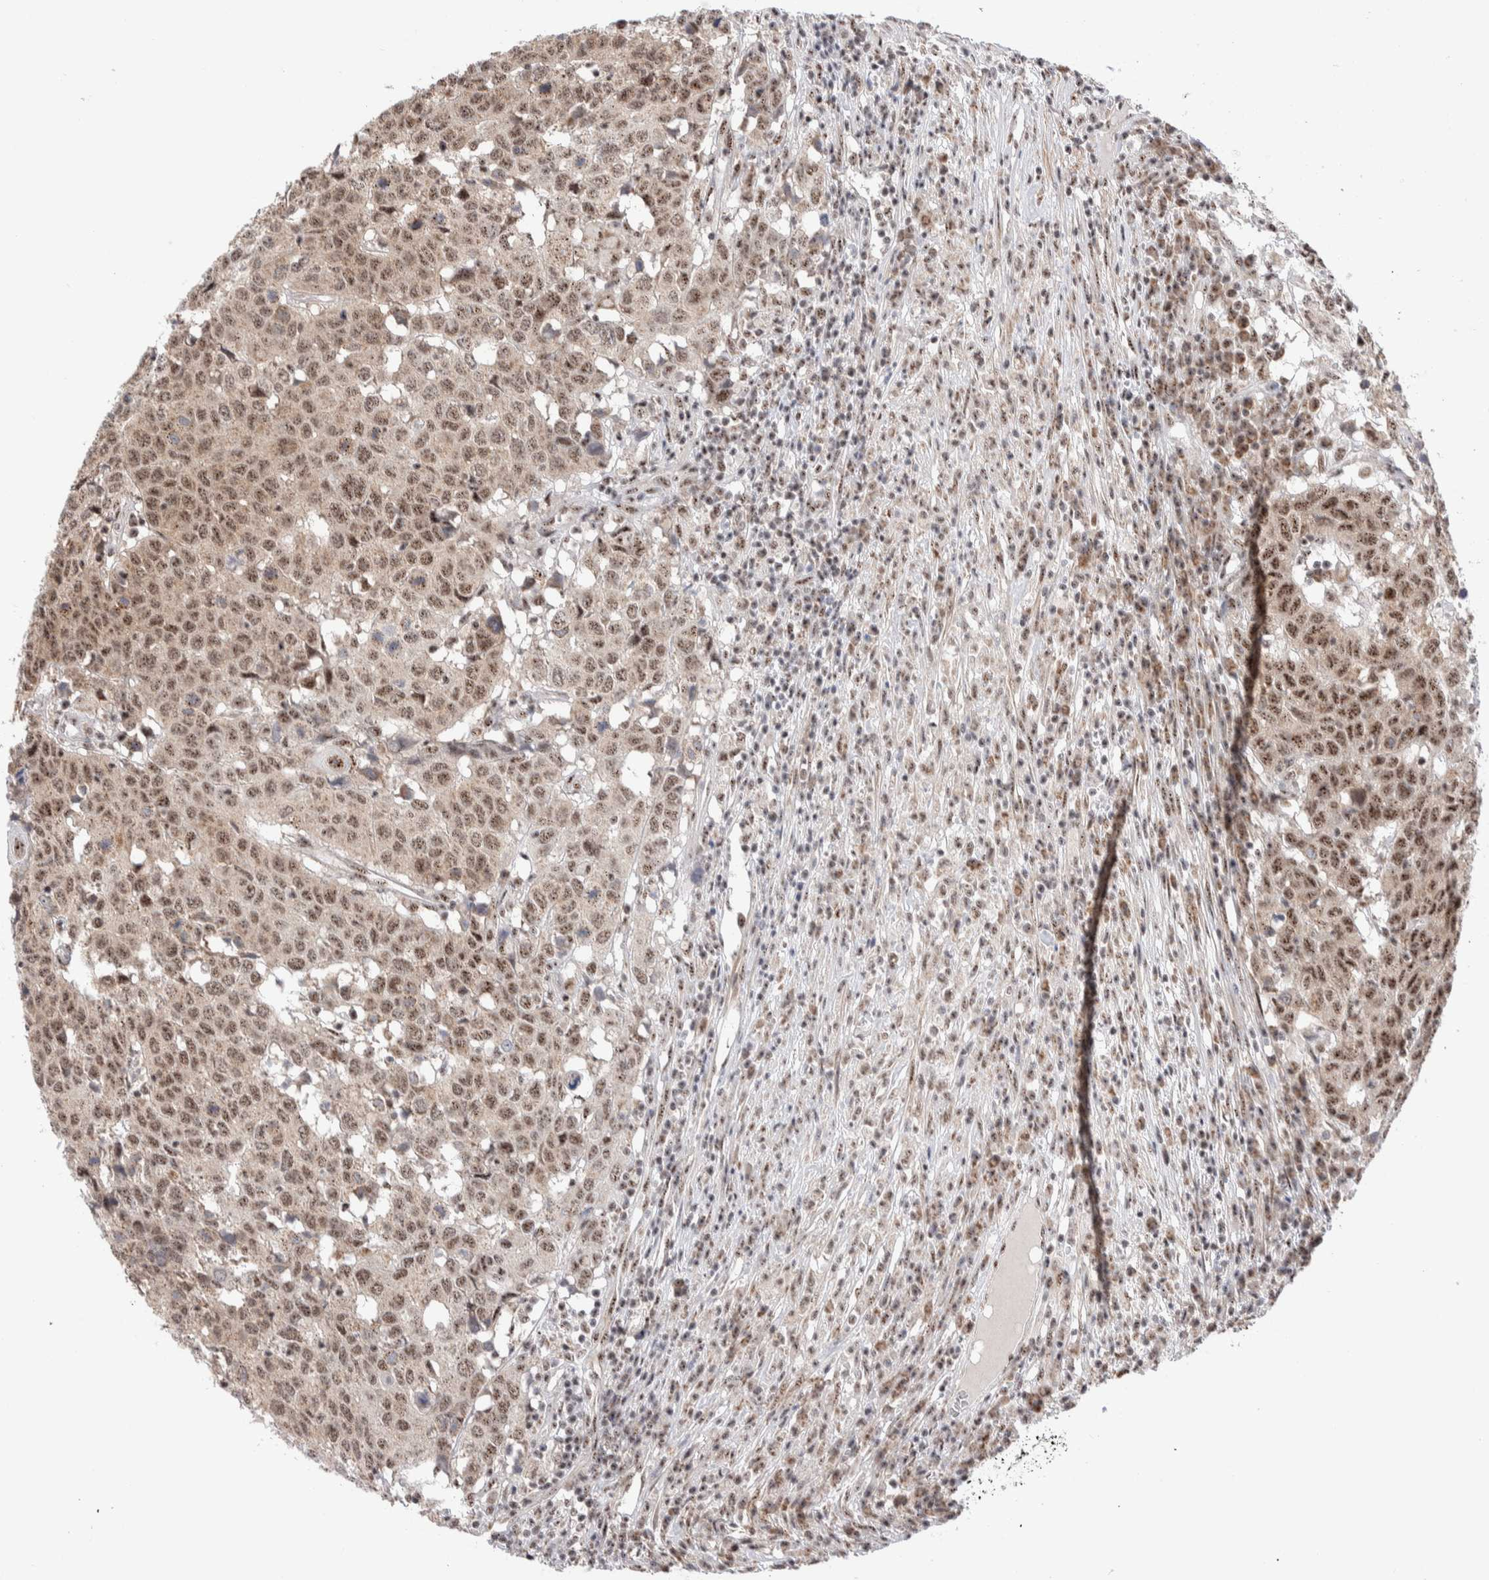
{"staining": {"intensity": "moderate", "quantity": ">75%", "location": "nuclear"}, "tissue": "head and neck cancer", "cell_type": "Tumor cells", "image_type": "cancer", "snomed": [{"axis": "morphology", "description": "Squamous cell carcinoma, NOS"}, {"axis": "topography", "description": "Head-Neck"}], "caption": "The histopathology image demonstrates a brown stain indicating the presence of a protein in the nuclear of tumor cells in squamous cell carcinoma (head and neck).", "gene": "ZNF695", "patient": {"sex": "male", "age": 66}}